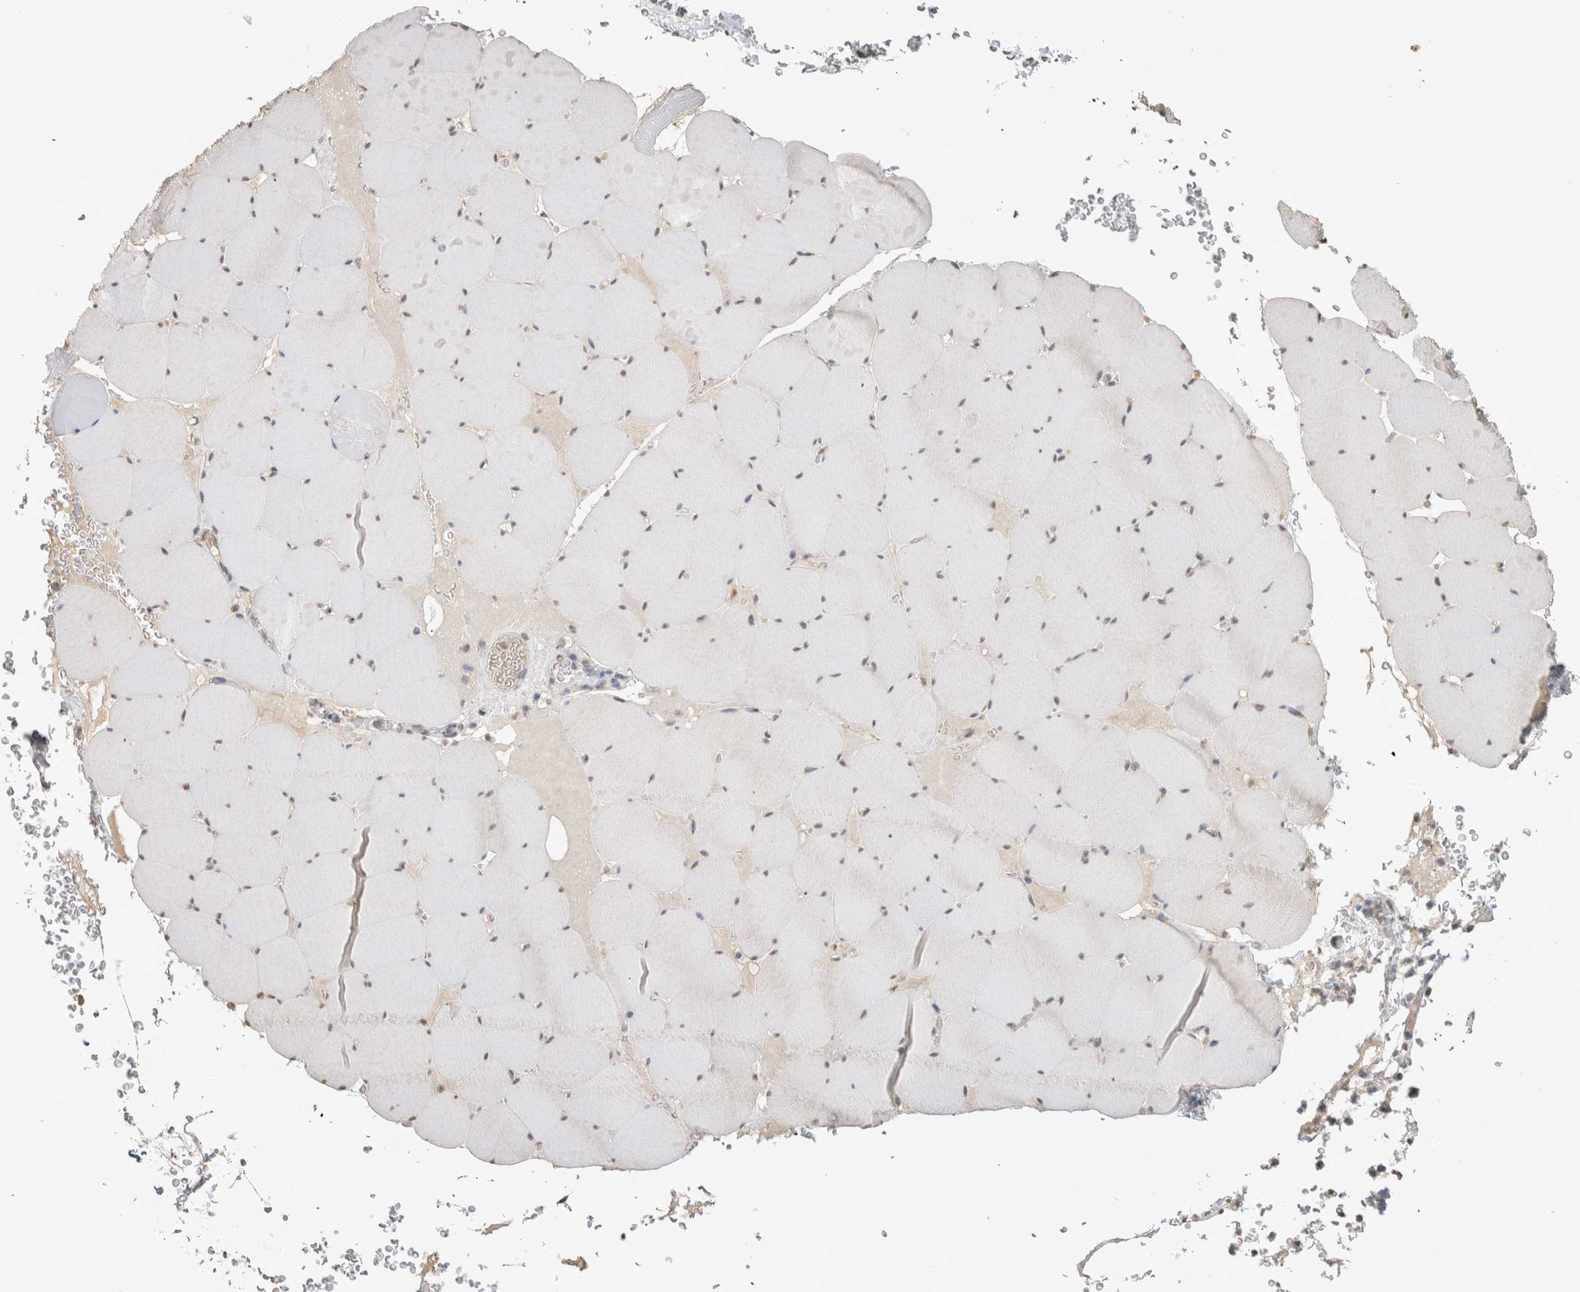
{"staining": {"intensity": "weak", "quantity": "25%-75%", "location": "cytoplasmic/membranous"}, "tissue": "skeletal muscle", "cell_type": "Myocytes", "image_type": "normal", "snomed": [{"axis": "morphology", "description": "Normal tissue, NOS"}, {"axis": "topography", "description": "Skeletal muscle"}], "caption": "Brown immunohistochemical staining in benign human skeletal muscle displays weak cytoplasmic/membranous staining in about 25%-75% of myocytes.", "gene": "NAALADL2", "patient": {"sex": "male", "age": 62}}